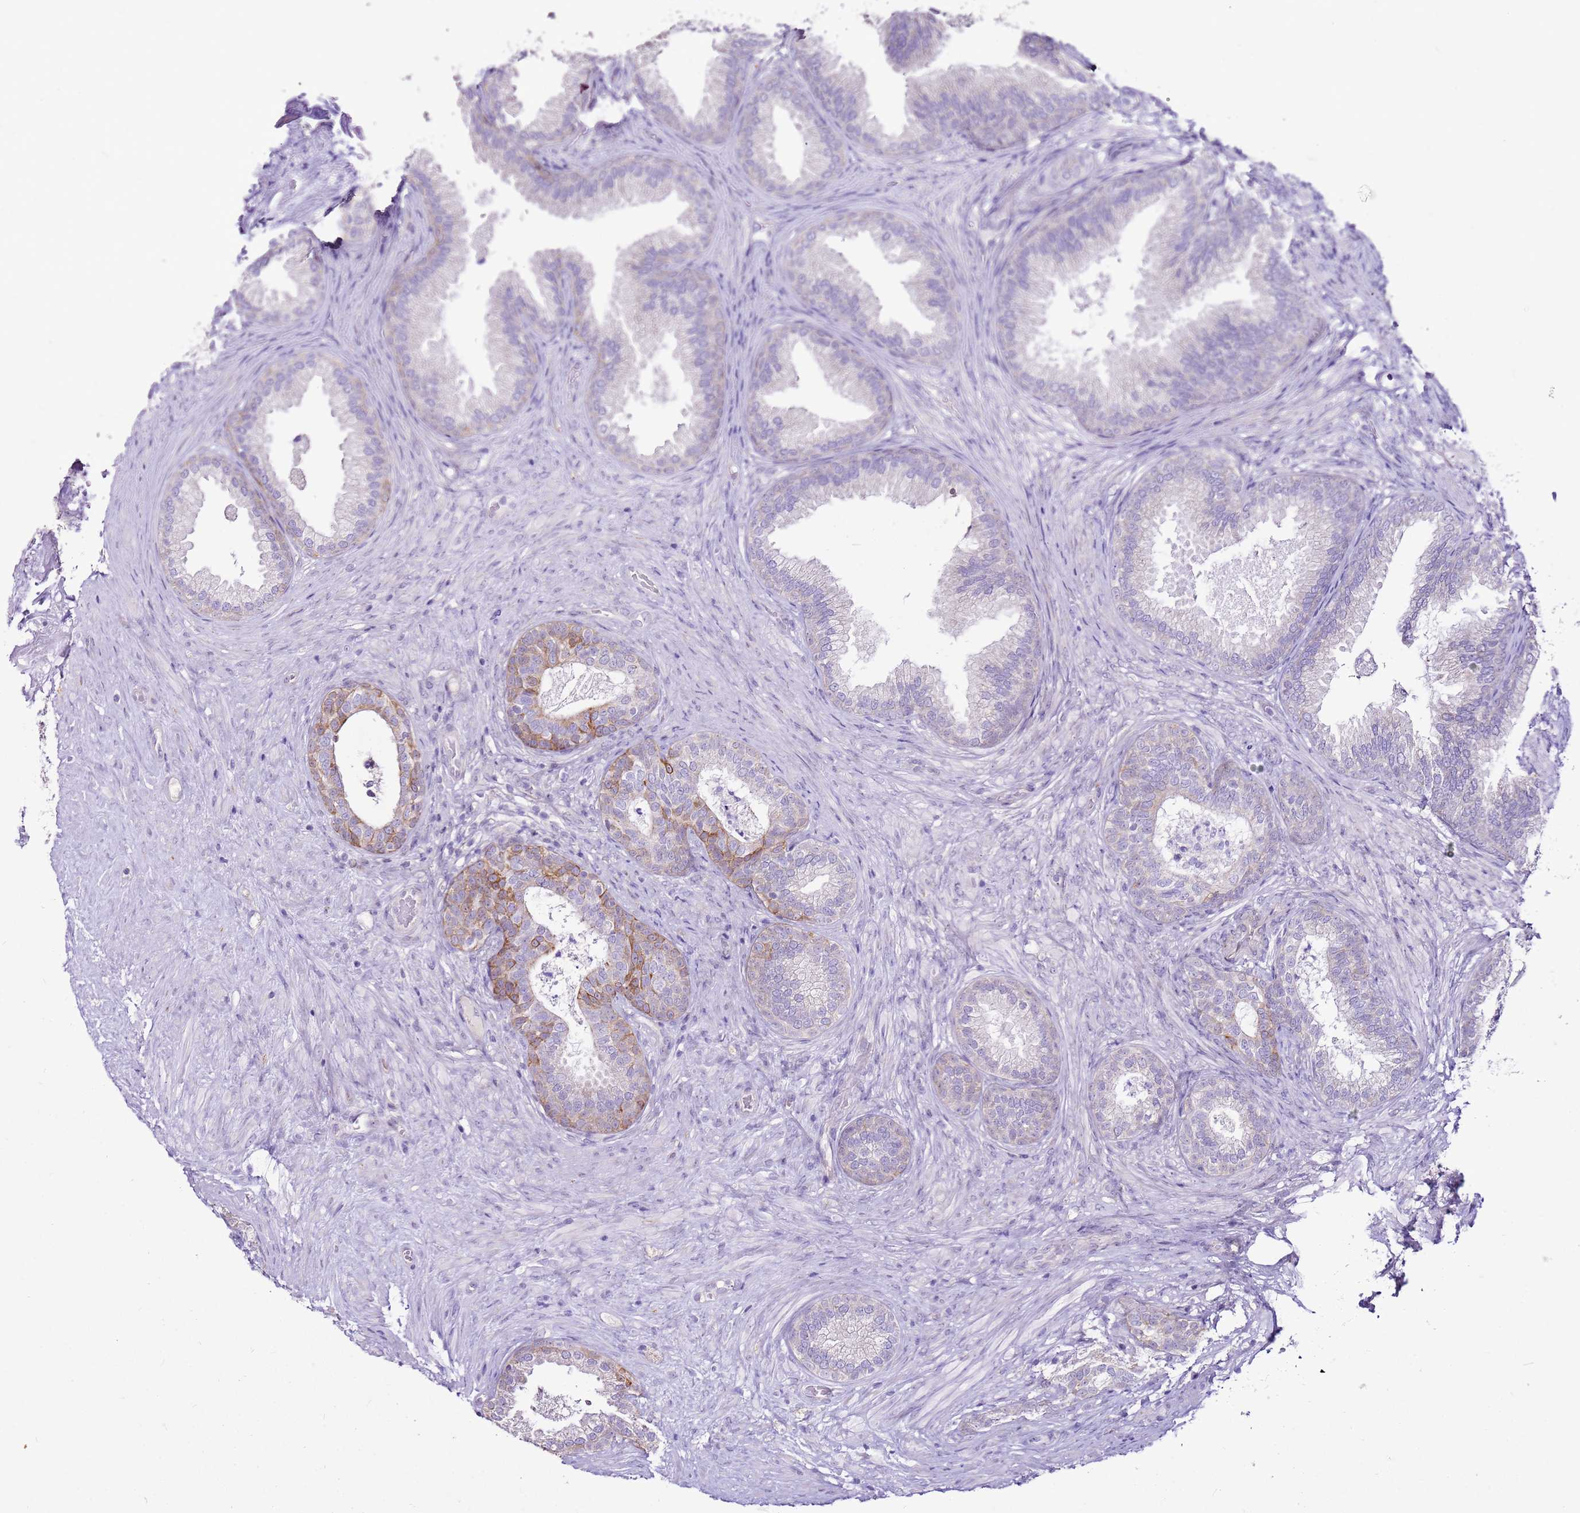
{"staining": {"intensity": "moderate", "quantity": "<25%", "location": "cytoplasmic/membranous"}, "tissue": "prostate", "cell_type": "Glandular cells", "image_type": "normal", "snomed": [{"axis": "morphology", "description": "Normal tissue, NOS"}, {"axis": "topography", "description": "Prostate"}], "caption": "A micrograph showing moderate cytoplasmic/membranous staining in approximately <25% of glandular cells in normal prostate, as visualized by brown immunohistochemical staining.", "gene": "SLC38A5", "patient": {"sex": "male", "age": 76}}